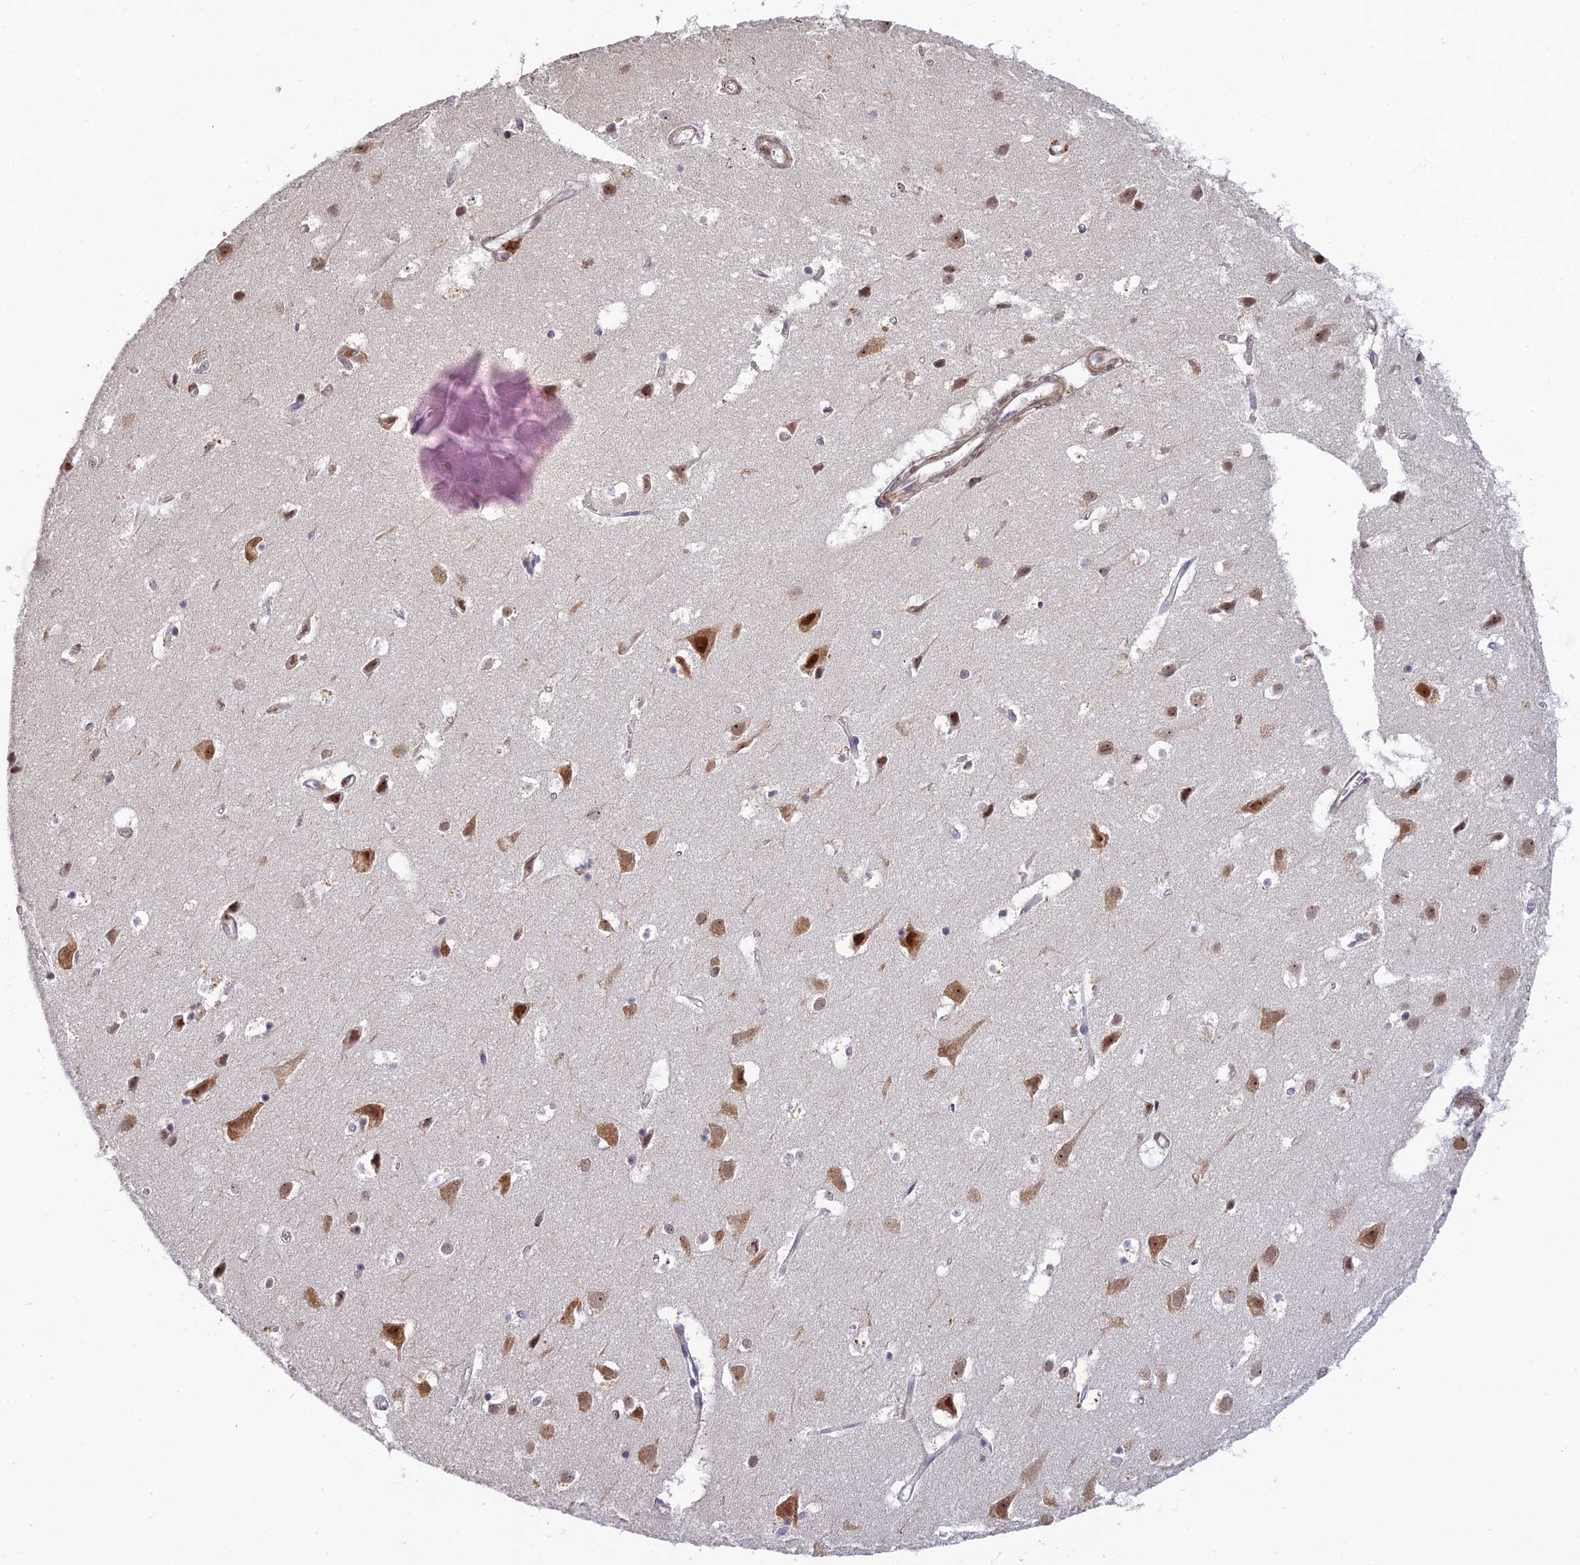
{"staining": {"intensity": "moderate", "quantity": "25%-75%", "location": "cytoplasmic/membranous,nuclear"}, "tissue": "cerebral cortex", "cell_type": "Endothelial cells", "image_type": "normal", "snomed": [{"axis": "morphology", "description": "Normal tissue, NOS"}, {"axis": "topography", "description": "Cerebral cortex"}], "caption": "IHC histopathology image of benign cerebral cortex: cerebral cortex stained using immunohistochemistry (IHC) shows medium levels of moderate protein expression localized specifically in the cytoplasmic/membranous,nuclear of endothelial cells, appearing as a cytoplasmic/membranous,nuclear brown color.", "gene": "UFSP2", "patient": {"sex": "male", "age": 54}}